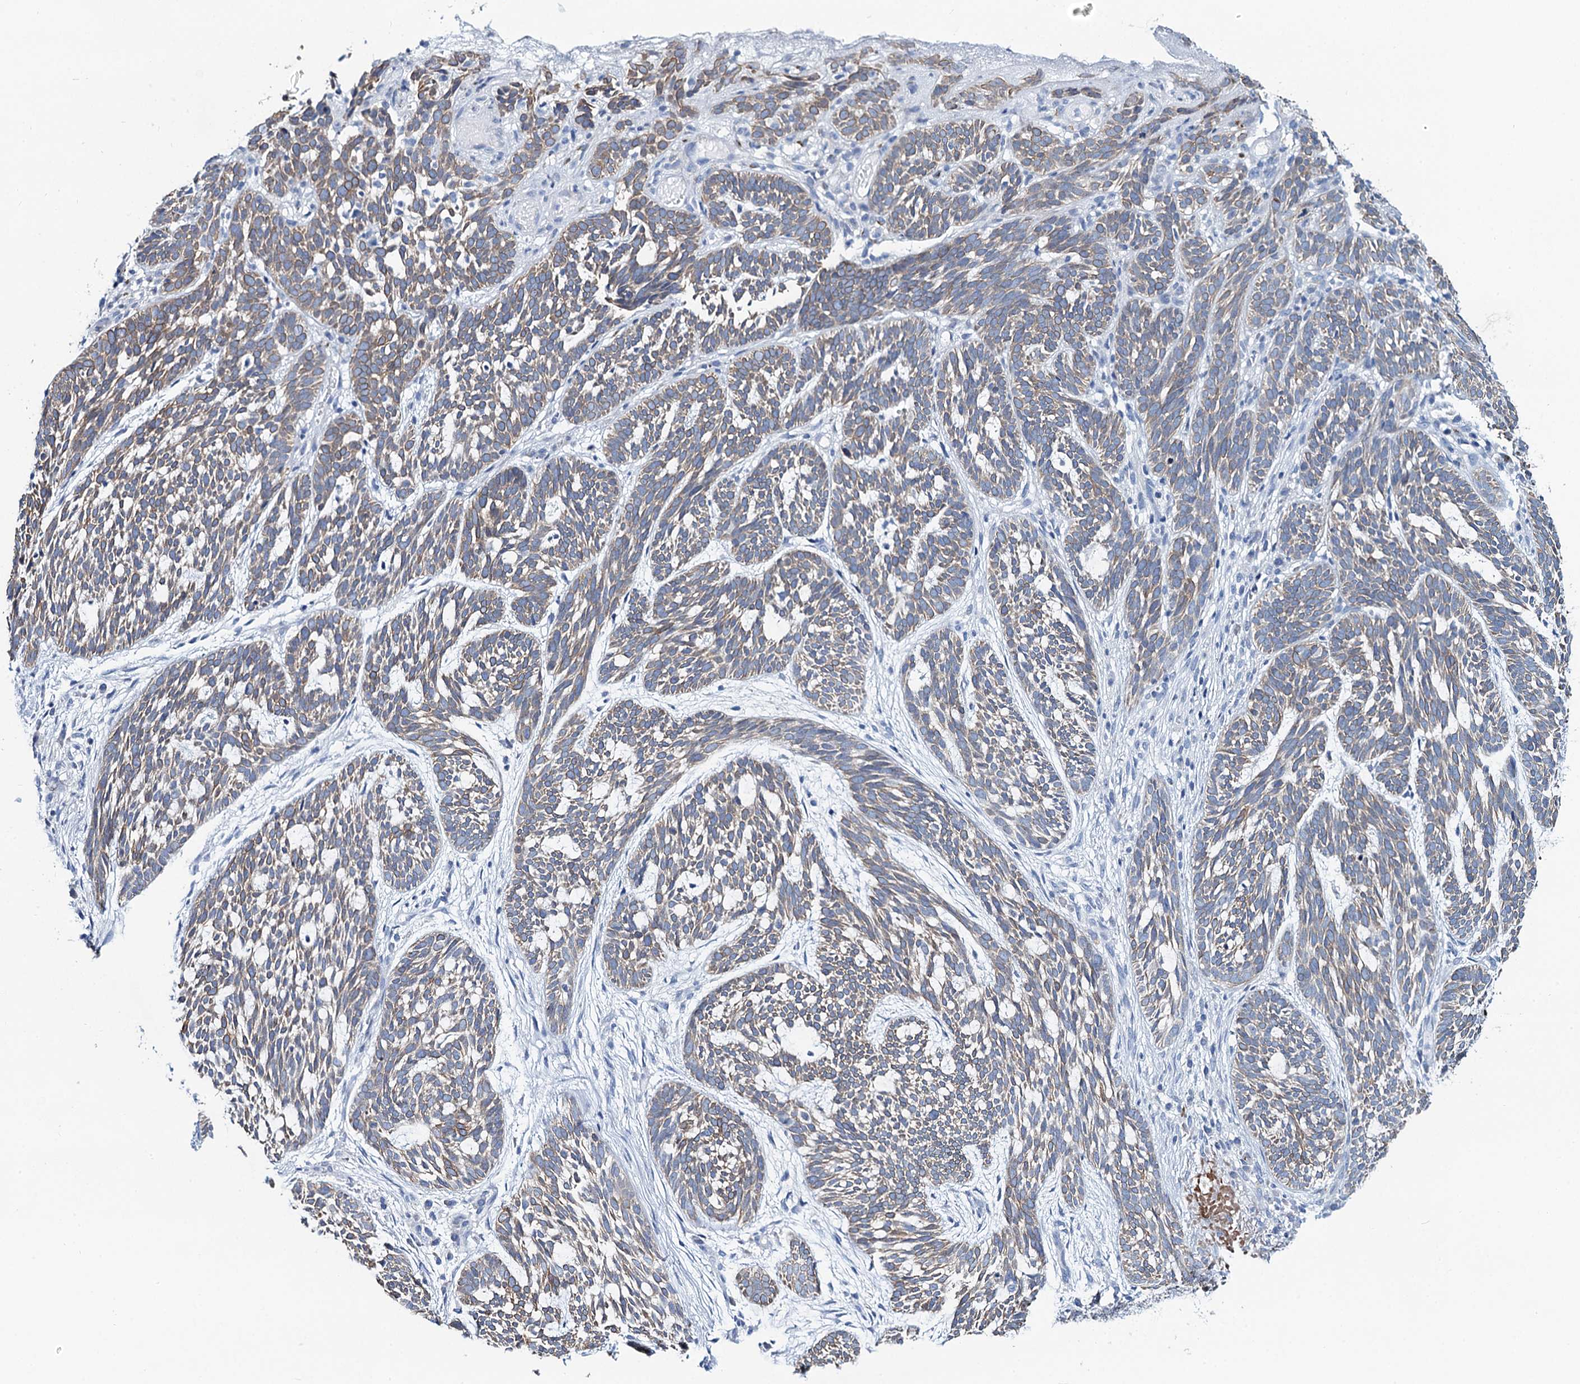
{"staining": {"intensity": "moderate", "quantity": ">75%", "location": "cytoplasmic/membranous"}, "tissue": "skin cancer", "cell_type": "Tumor cells", "image_type": "cancer", "snomed": [{"axis": "morphology", "description": "Basal cell carcinoma"}, {"axis": "topography", "description": "Skin"}], "caption": "Moderate cytoplasmic/membranous positivity is present in approximately >75% of tumor cells in skin cancer.", "gene": "TOX3", "patient": {"sex": "male", "age": 71}}